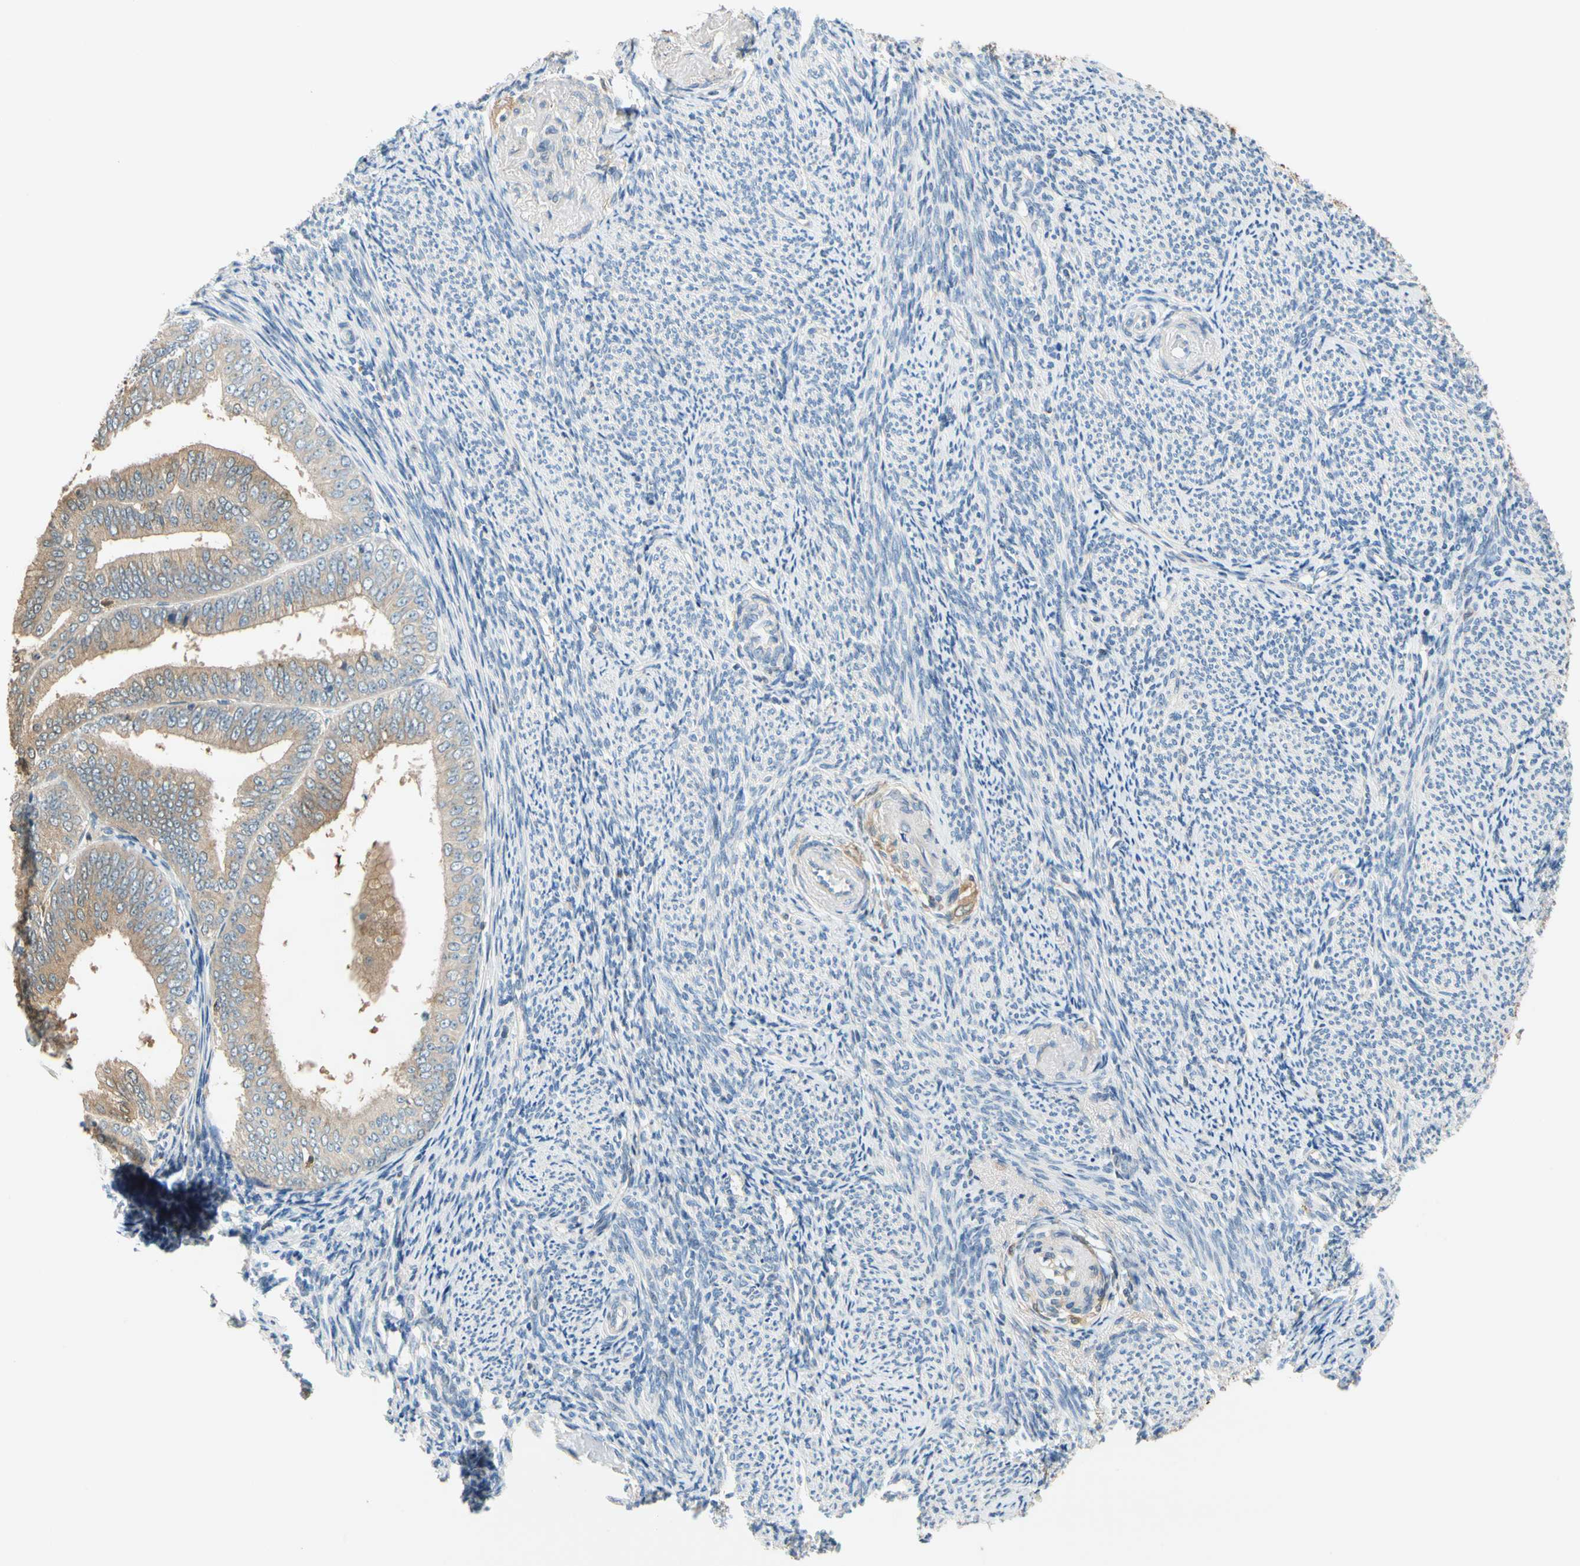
{"staining": {"intensity": "weak", "quantity": ">75%", "location": "cytoplasmic/membranous"}, "tissue": "endometrial cancer", "cell_type": "Tumor cells", "image_type": "cancer", "snomed": [{"axis": "morphology", "description": "Adenocarcinoma, NOS"}, {"axis": "topography", "description": "Endometrium"}], "caption": "Brown immunohistochemical staining in human adenocarcinoma (endometrial) displays weak cytoplasmic/membranous positivity in about >75% of tumor cells. The staining was performed using DAB (3,3'-diaminobenzidine) to visualize the protein expression in brown, while the nuclei were stained in blue with hematoxylin (Magnification: 20x).", "gene": "GPSM2", "patient": {"sex": "female", "age": 63}}